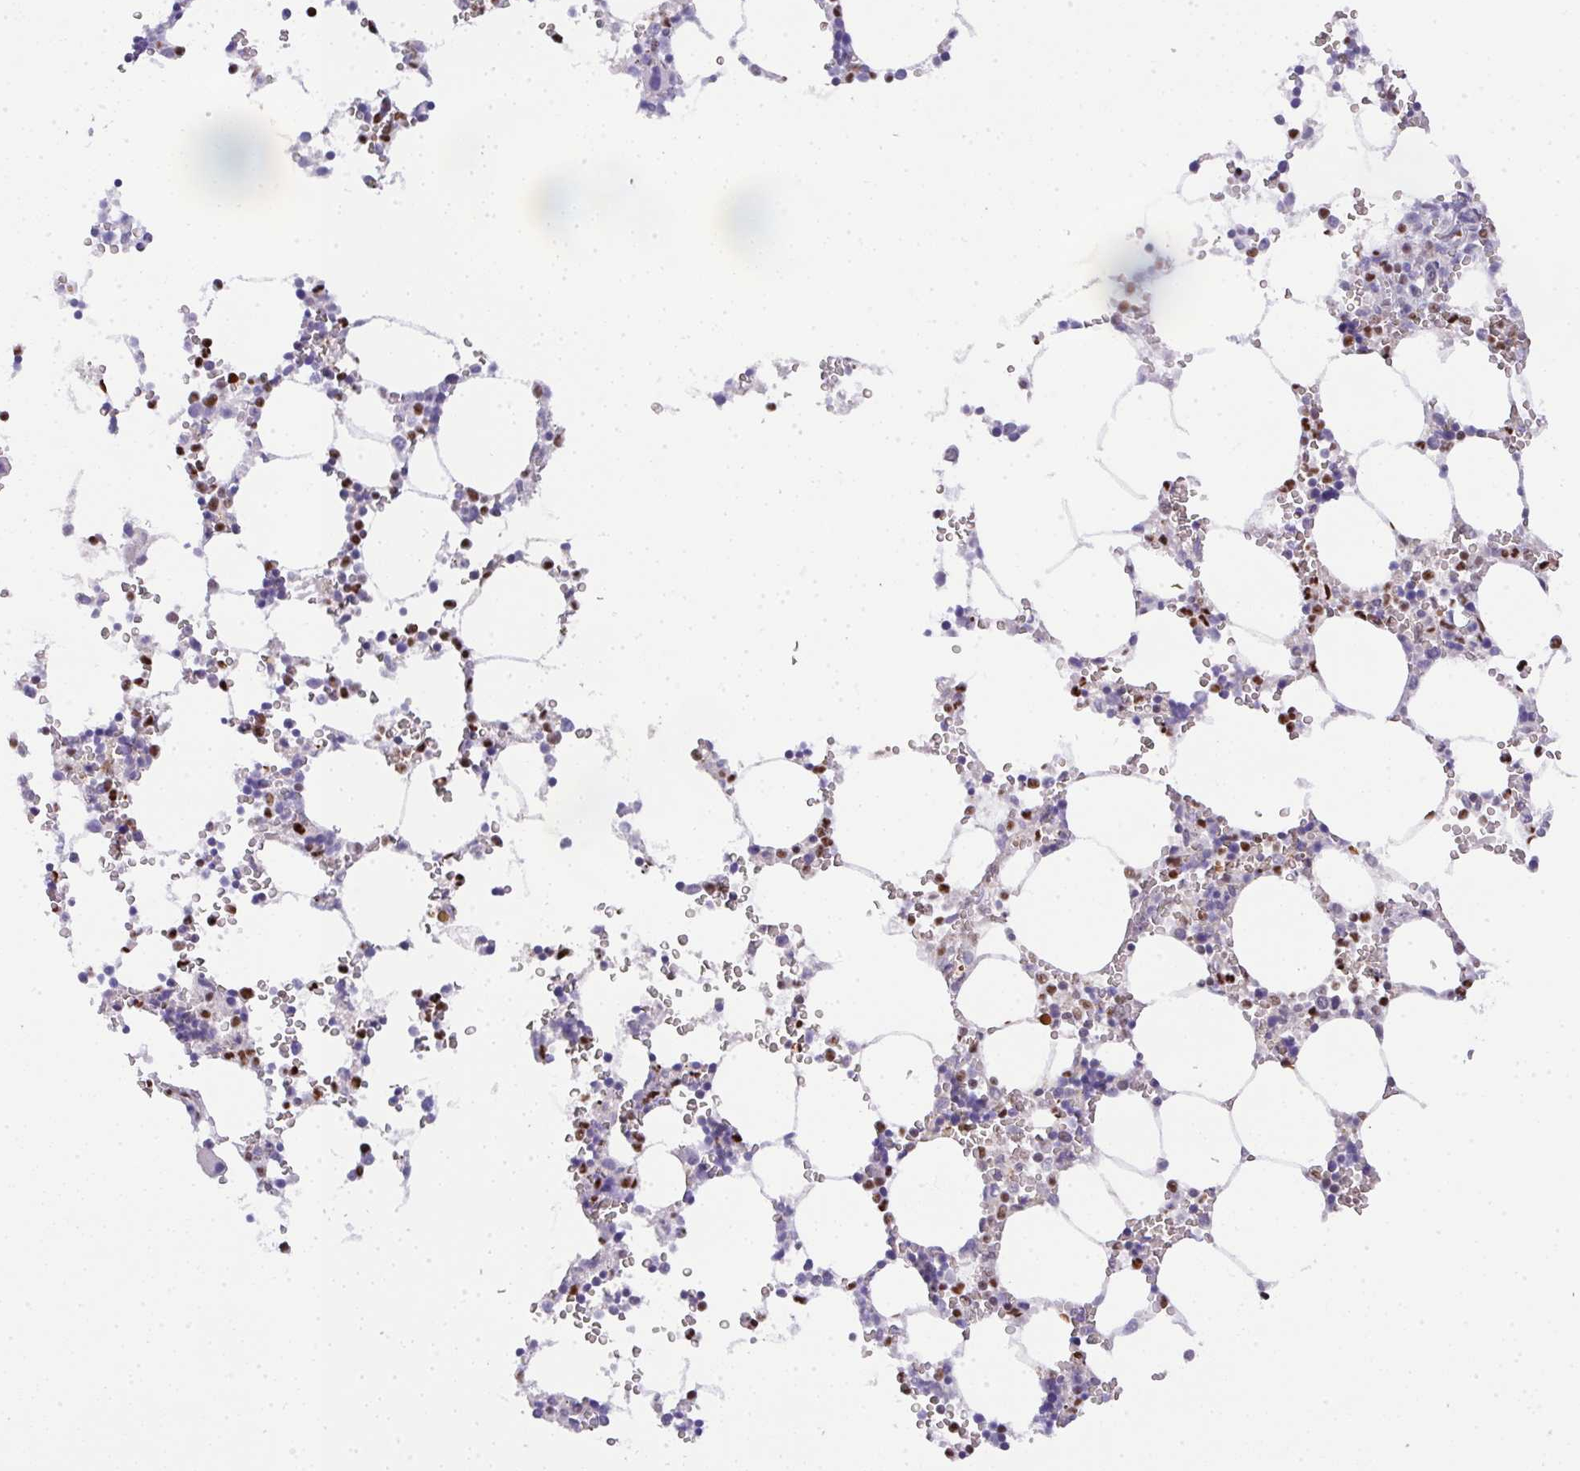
{"staining": {"intensity": "moderate", "quantity": "<25%", "location": "nuclear"}, "tissue": "bone marrow", "cell_type": "Hematopoietic cells", "image_type": "normal", "snomed": [{"axis": "morphology", "description": "Normal tissue, NOS"}, {"axis": "topography", "description": "Bone marrow"}], "caption": "The photomicrograph shows staining of benign bone marrow, revealing moderate nuclear protein staining (brown color) within hematopoietic cells. Using DAB (3,3'-diaminobenzidine) (brown) and hematoxylin (blue) stains, captured at high magnification using brightfield microscopy.", "gene": "BBX", "patient": {"sex": "male", "age": 64}}